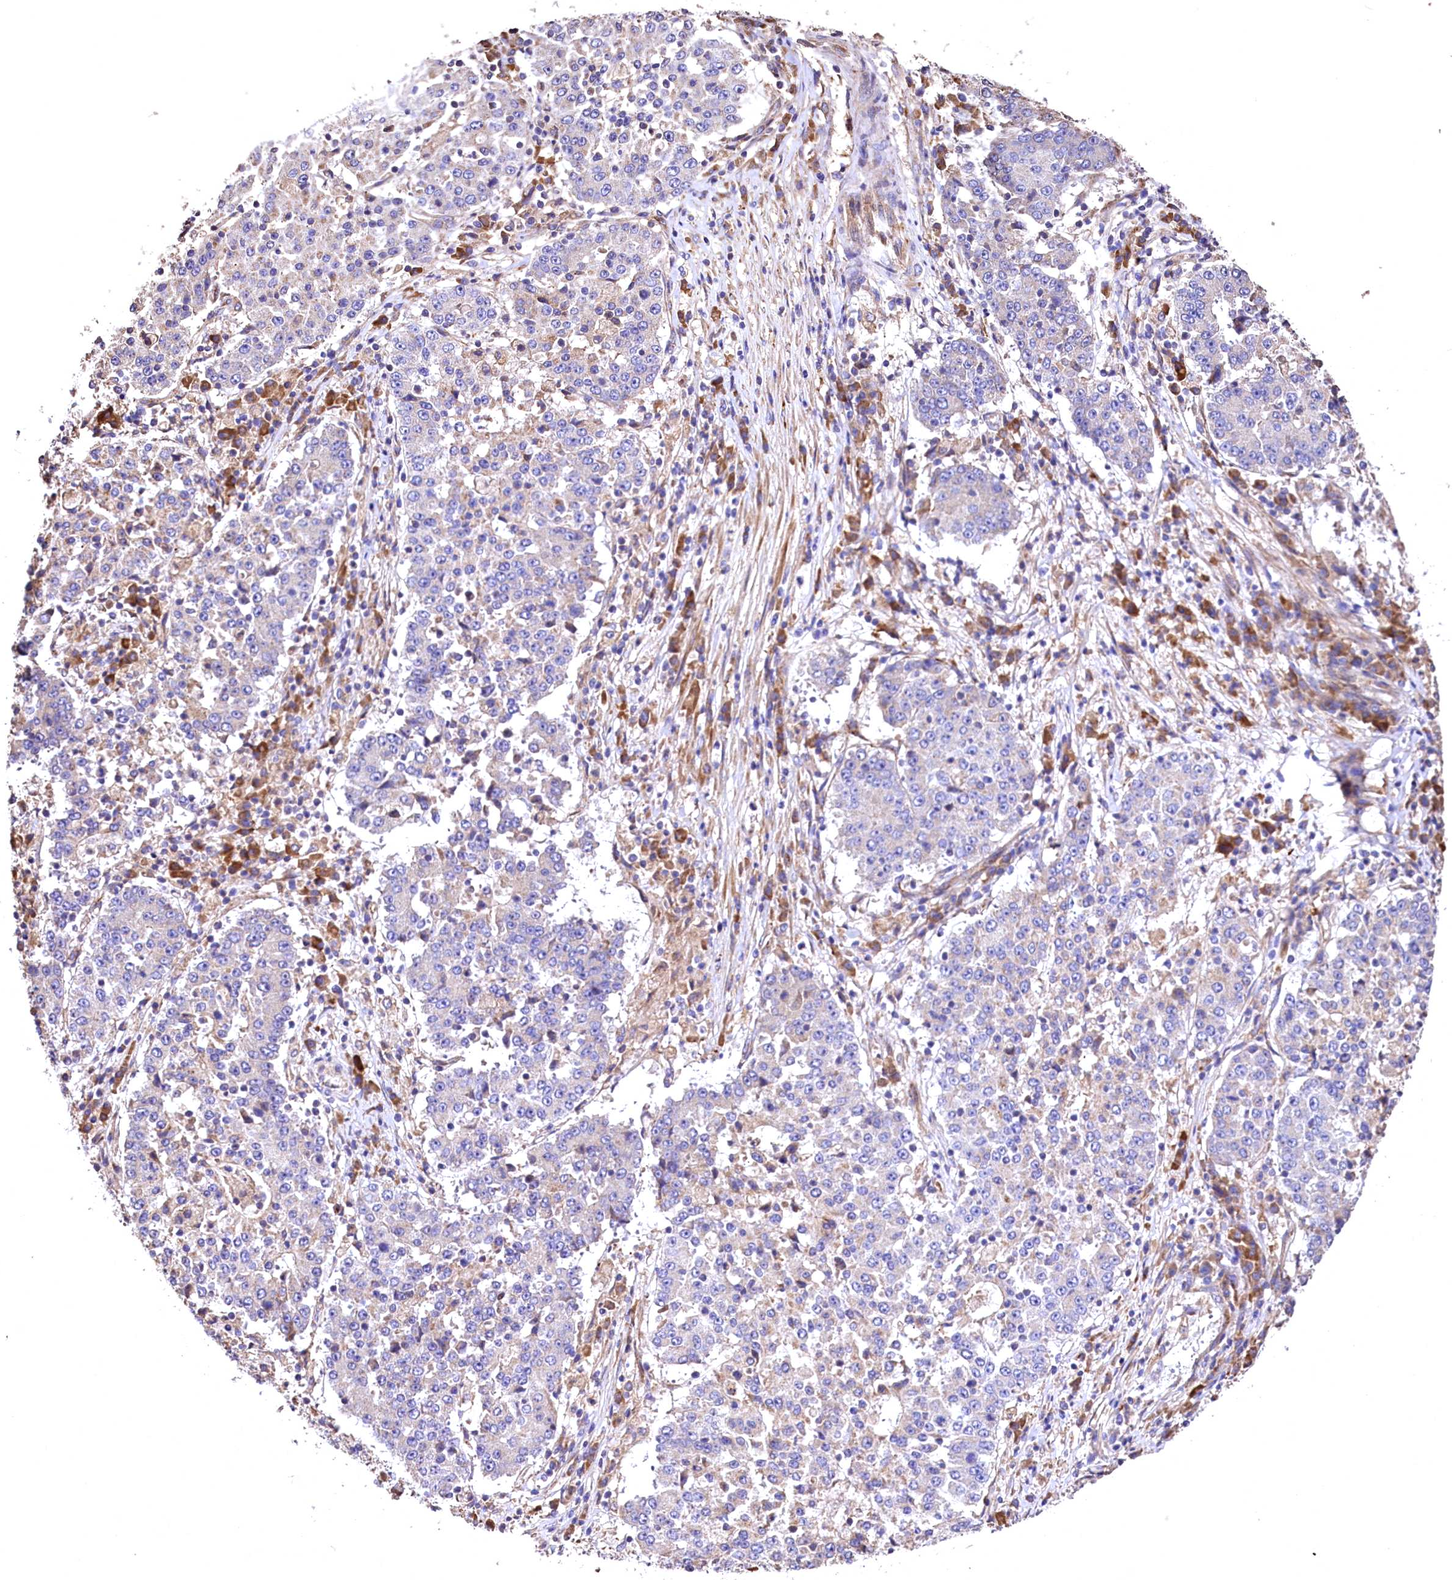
{"staining": {"intensity": "negative", "quantity": "none", "location": "none"}, "tissue": "stomach cancer", "cell_type": "Tumor cells", "image_type": "cancer", "snomed": [{"axis": "morphology", "description": "Adenocarcinoma, NOS"}, {"axis": "topography", "description": "Stomach"}], "caption": "Human stomach cancer stained for a protein using immunohistochemistry exhibits no expression in tumor cells.", "gene": "RASSF1", "patient": {"sex": "male", "age": 59}}